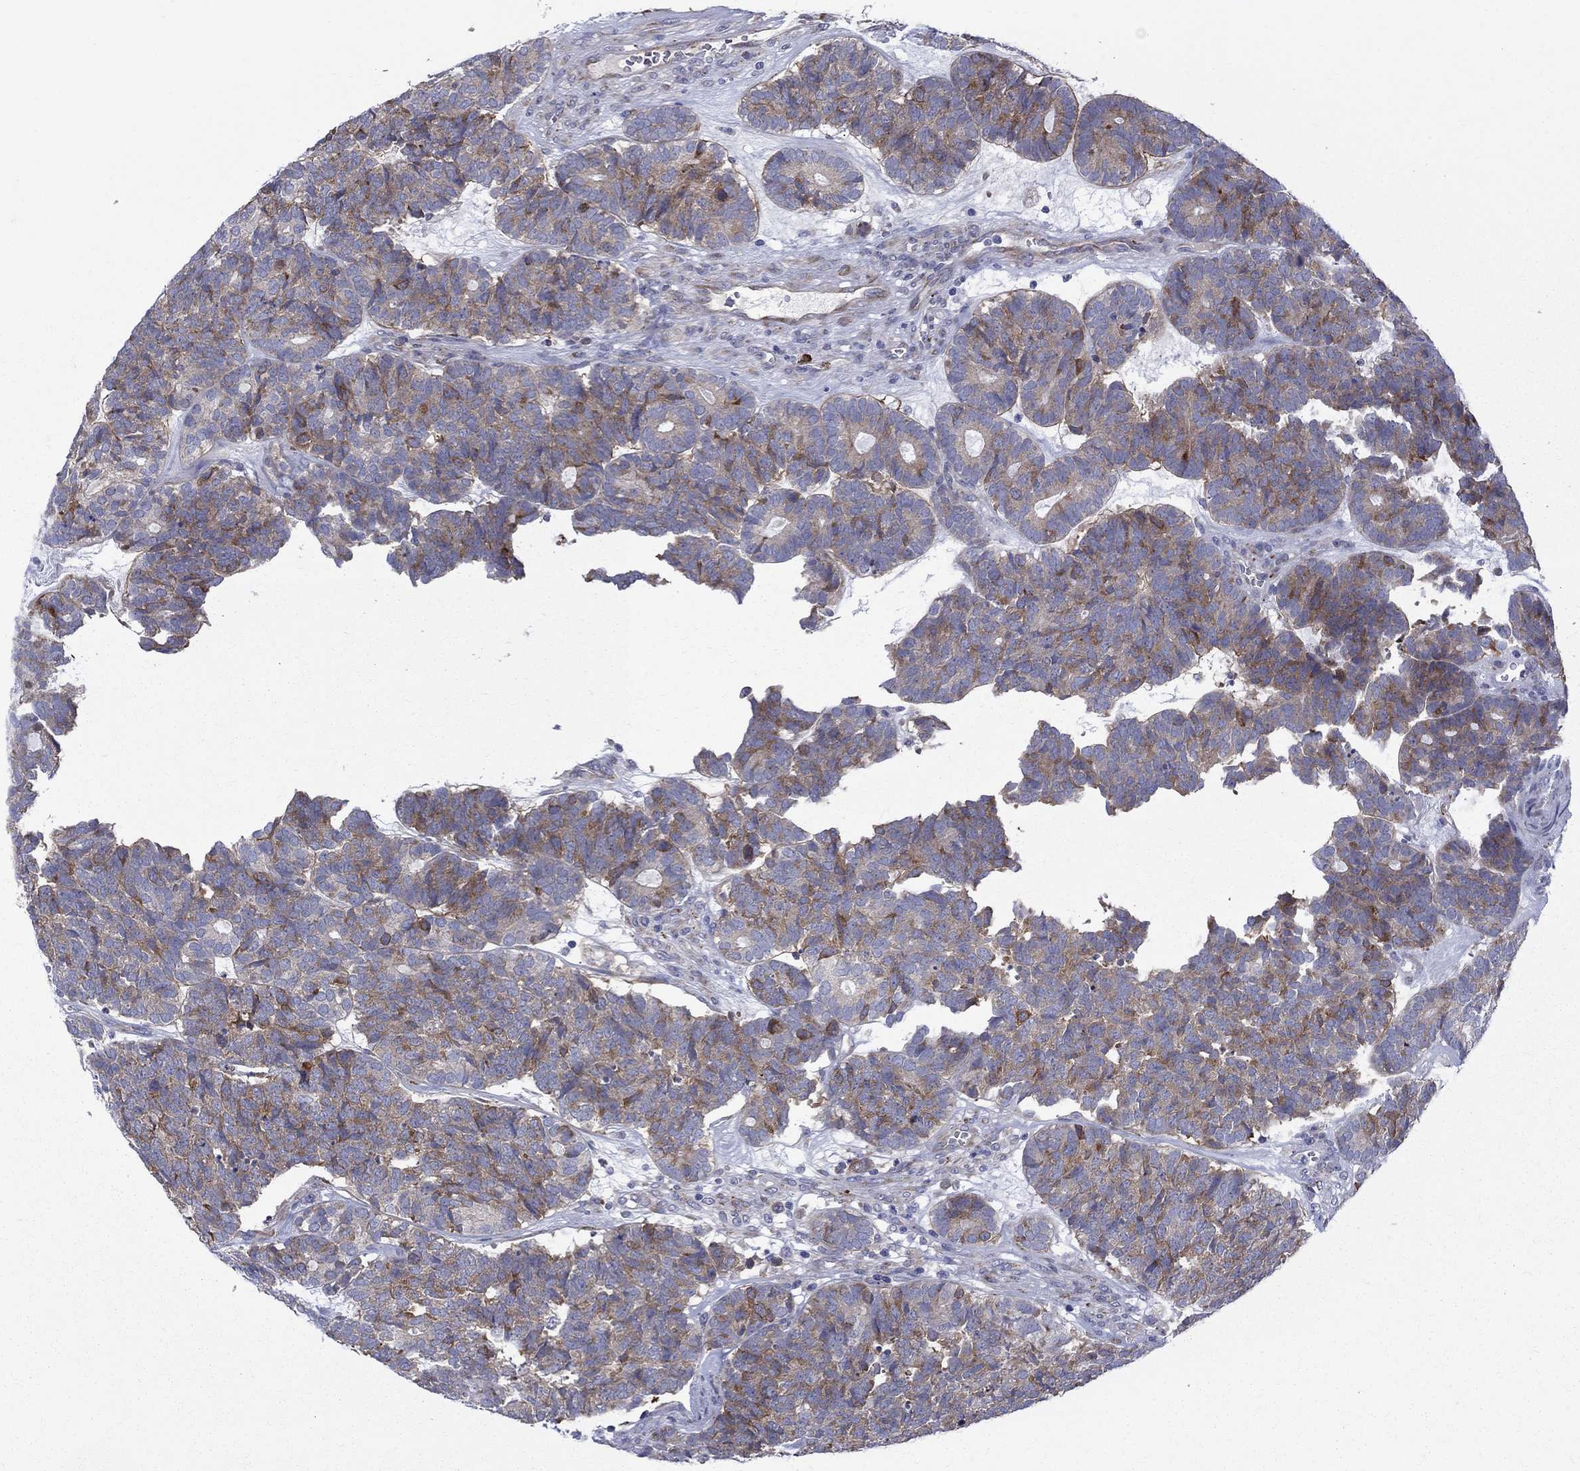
{"staining": {"intensity": "moderate", "quantity": "25%-75%", "location": "cytoplasmic/membranous"}, "tissue": "head and neck cancer", "cell_type": "Tumor cells", "image_type": "cancer", "snomed": [{"axis": "morphology", "description": "Adenocarcinoma, NOS"}, {"axis": "topography", "description": "Head-Neck"}], "caption": "The immunohistochemical stain highlights moderate cytoplasmic/membranous staining in tumor cells of head and neck cancer tissue. The protein is shown in brown color, while the nuclei are stained blue.", "gene": "ASNS", "patient": {"sex": "female", "age": 81}}